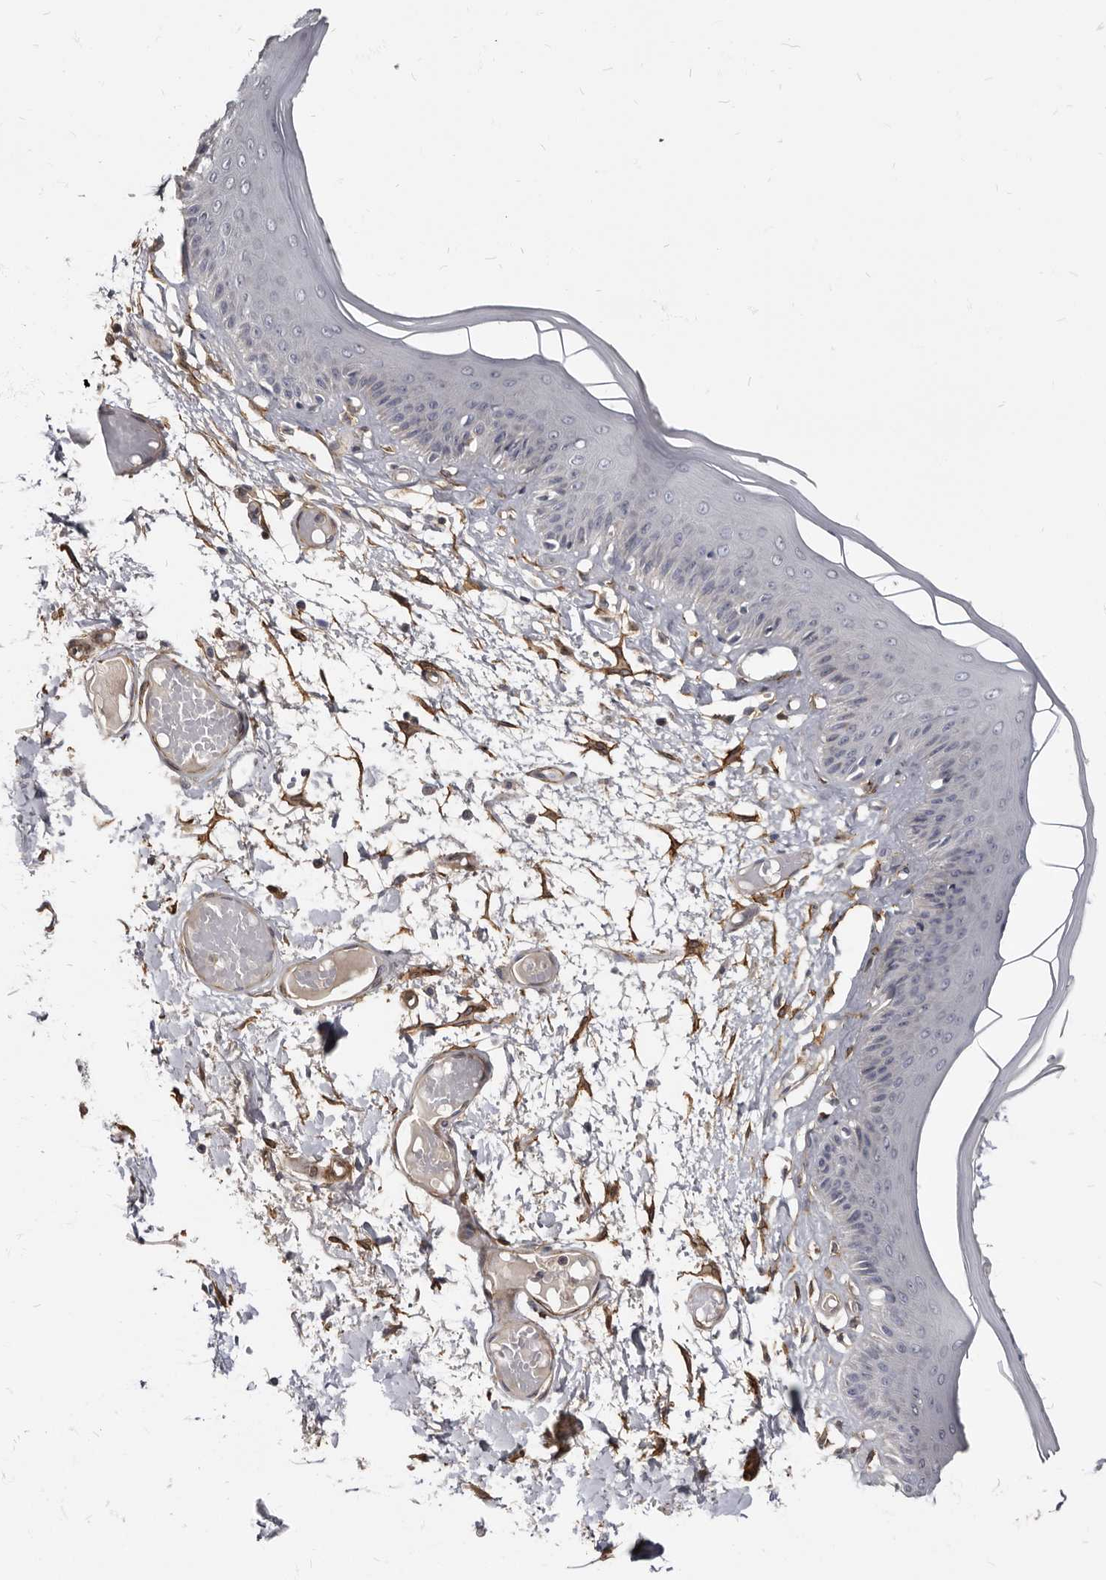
{"staining": {"intensity": "negative", "quantity": "none", "location": "none"}, "tissue": "skin", "cell_type": "Epidermal cells", "image_type": "normal", "snomed": [{"axis": "morphology", "description": "Normal tissue, NOS"}, {"axis": "topography", "description": "Vulva"}], "caption": "There is no significant positivity in epidermal cells of skin. The staining is performed using DAB brown chromogen with nuclei counter-stained in using hematoxylin.", "gene": "MRGPRF", "patient": {"sex": "female", "age": 73}}